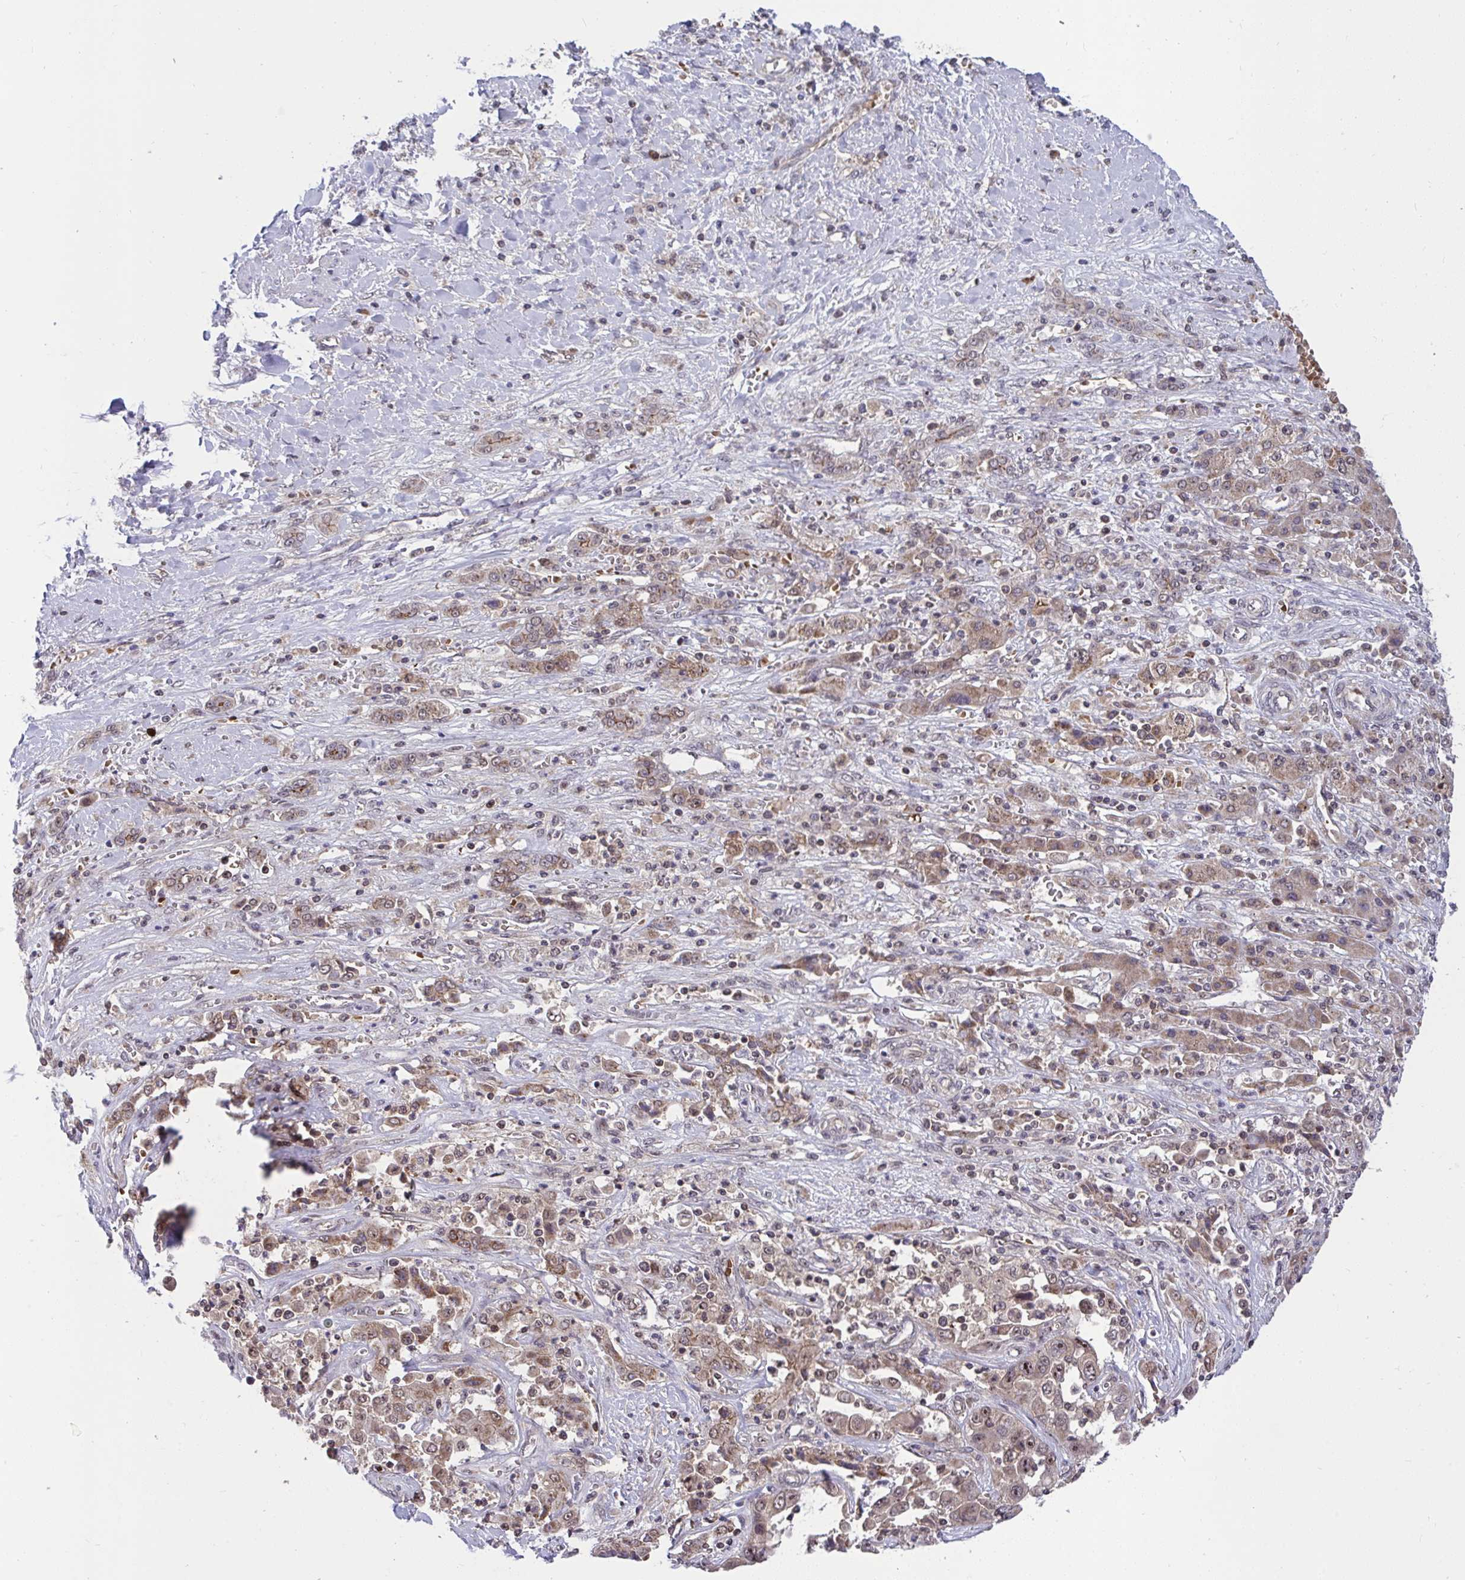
{"staining": {"intensity": "weak", "quantity": ">75%", "location": "cytoplasmic/membranous,nuclear"}, "tissue": "liver cancer", "cell_type": "Tumor cells", "image_type": "cancer", "snomed": [{"axis": "morphology", "description": "Cholangiocarcinoma"}, {"axis": "topography", "description": "Liver"}], "caption": "A brown stain labels weak cytoplasmic/membranous and nuclear positivity of a protein in human liver cancer (cholangiocarcinoma) tumor cells. (DAB (3,3'-diaminobenzidine) IHC with brightfield microscopy, high magnification).", "gene": "PPP1CA", "patient": {"sex": "female", "age": 52}}